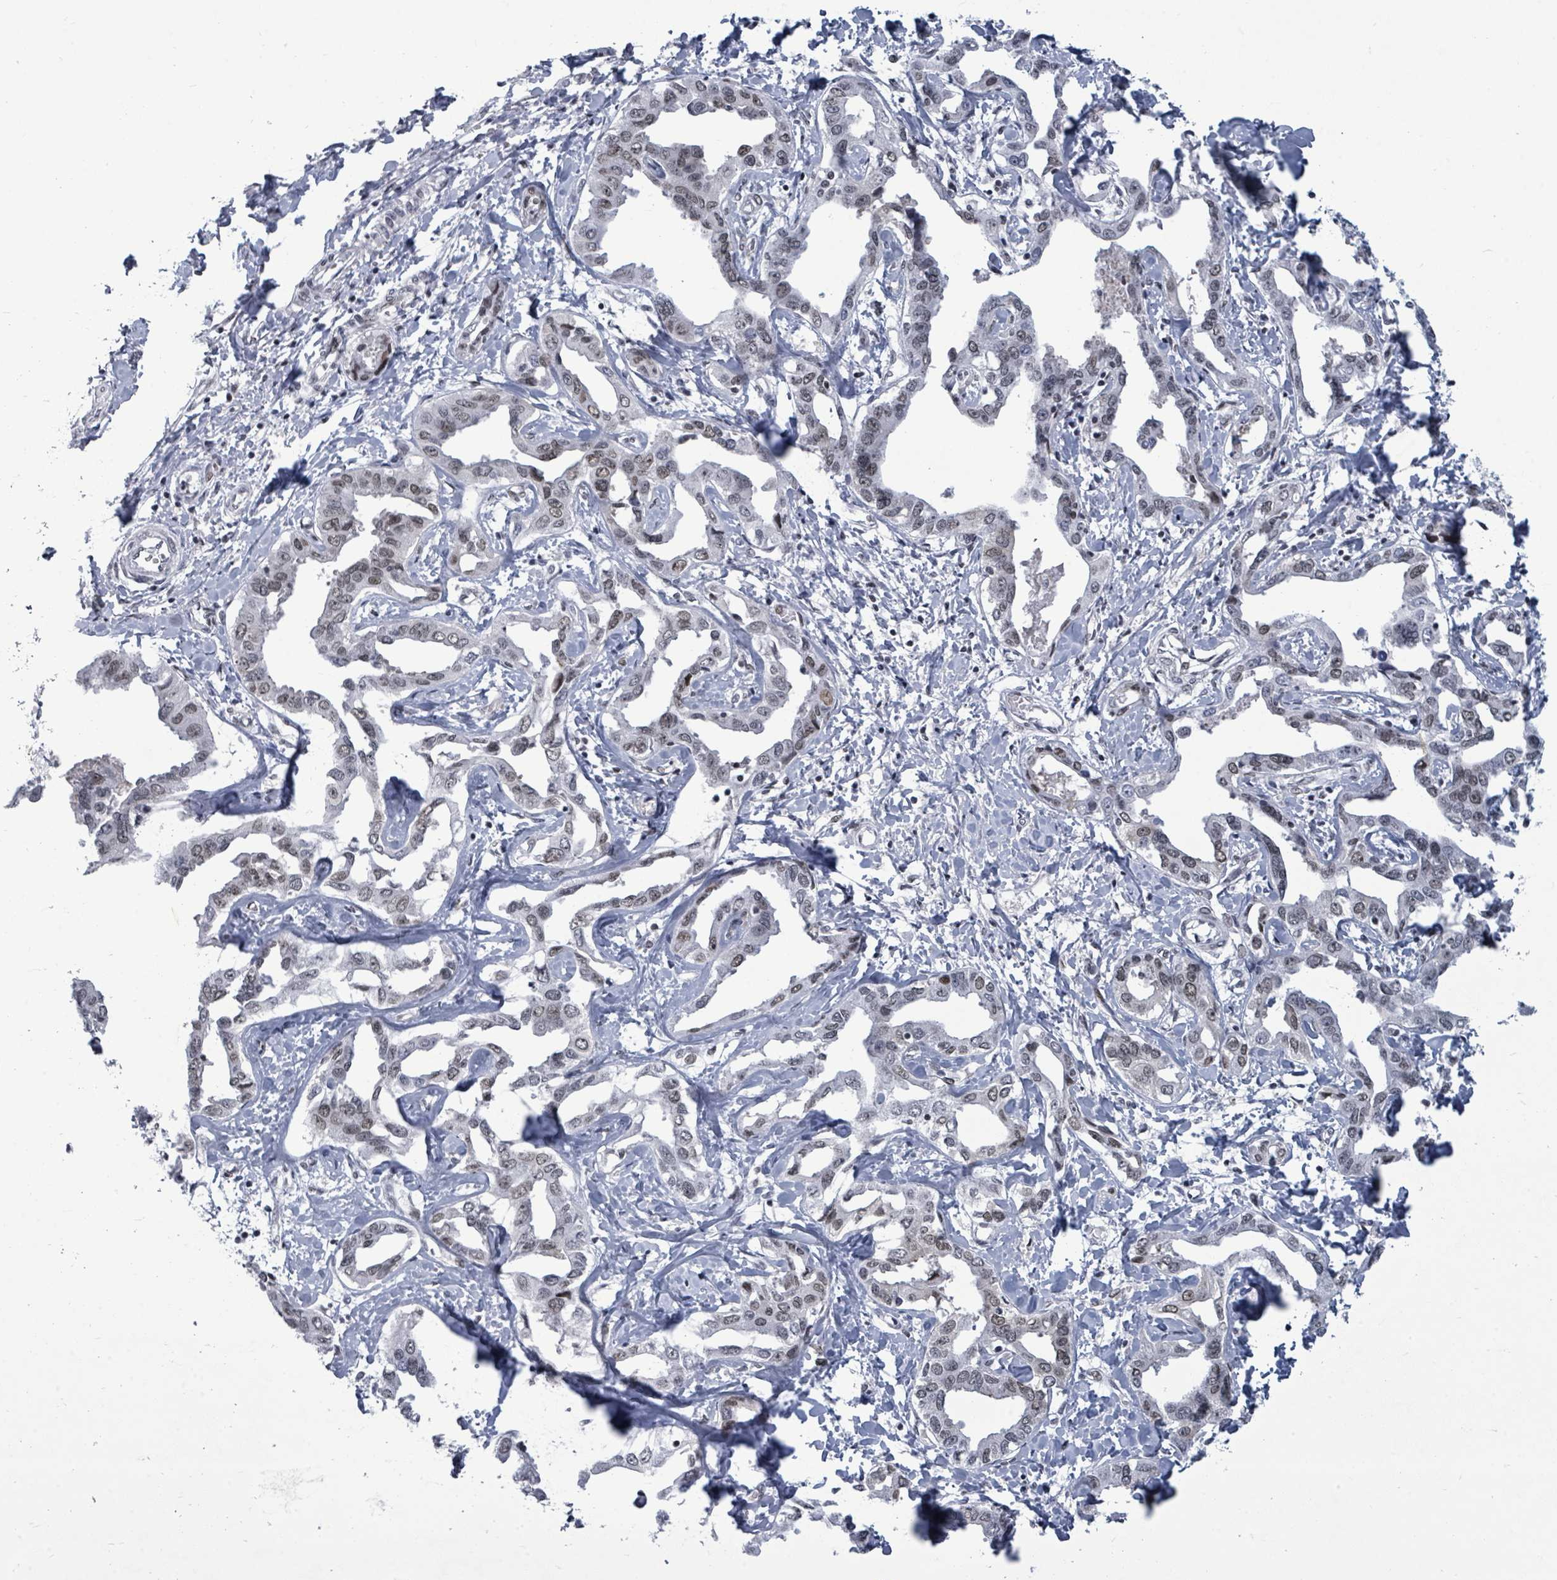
{"staining": {"intensity": "moderate", "quantity": "25%-75%", "location": "nuclear"}, "tissue": "liver cancer", "cell_type": "Tumor cells", "image_type": "cancer", "snomed": [{"axis": "morphology", "description": "Cholangiocarcinoma"}, {"axis": "topography", "description": "Liver"}], "caption": "DAB immunohistochemical staining of cholangiocarcinoma (liver) shows moderate nuclear protein staining in approximately 25%-75% of tumor cells. (DAB IHC, brown staining for protein, blue staining for nuclei).", "gene": "ERCC5", "patient": {"sex": "male", "age": 59}}